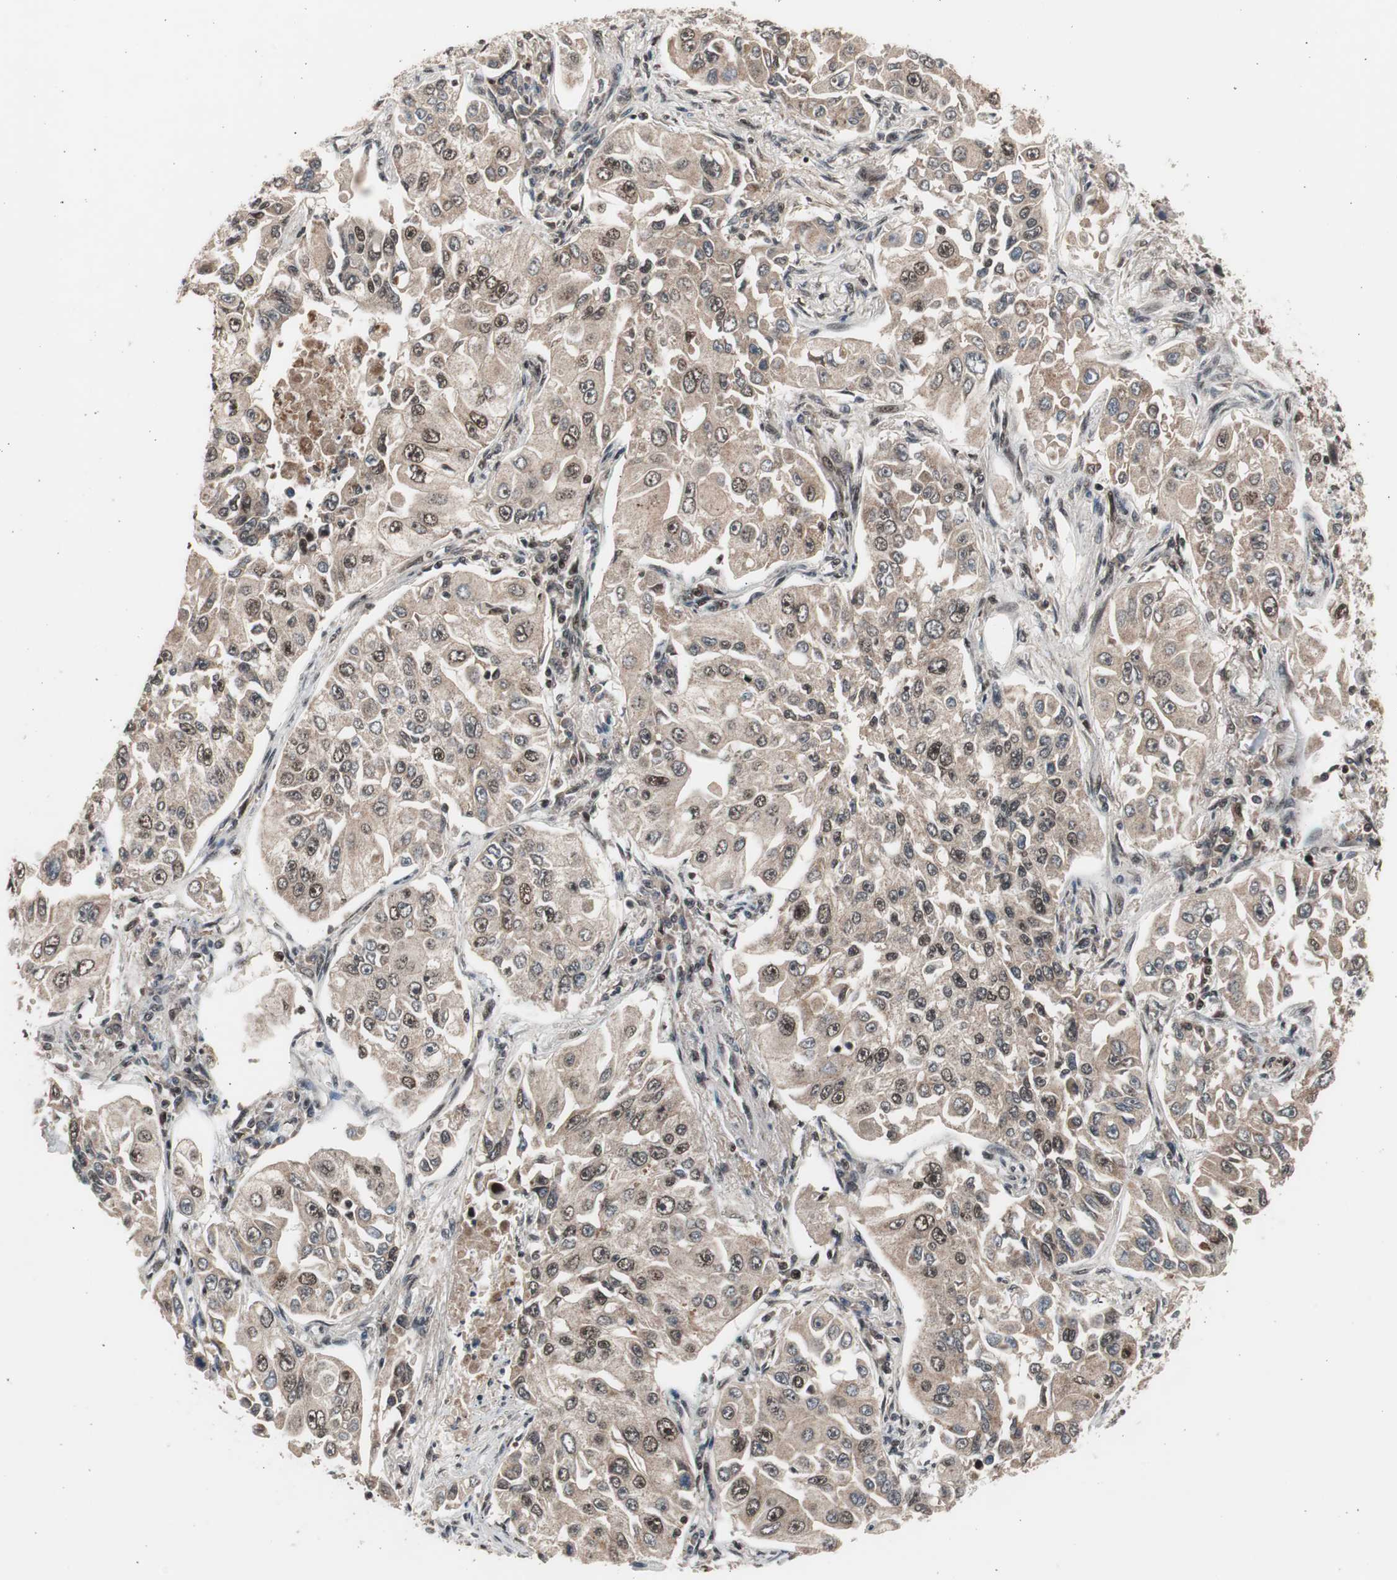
{"staining": {"intensity": "strong", "quantity": ">75%", "location": "cytoplasmic/membranous,nuclear"}, "tissue": "lung cancer", "cell_type": "Tumor cells", "image_type": "cancer", "snomed": [{"axis": "morphology", "description": "Adenocarcinoma, NOS"}, {"axis": "topography", "description": "Lung"}], "caption": "Adenocarcinoma (lung) stained with DAB IHC displays high levels of strong cytoplasmic/membranous and nuclear positivity in approximately >75% of tumor cells.", "gene": "RPA1", "patient": {"sex": "male", "age": 84}}